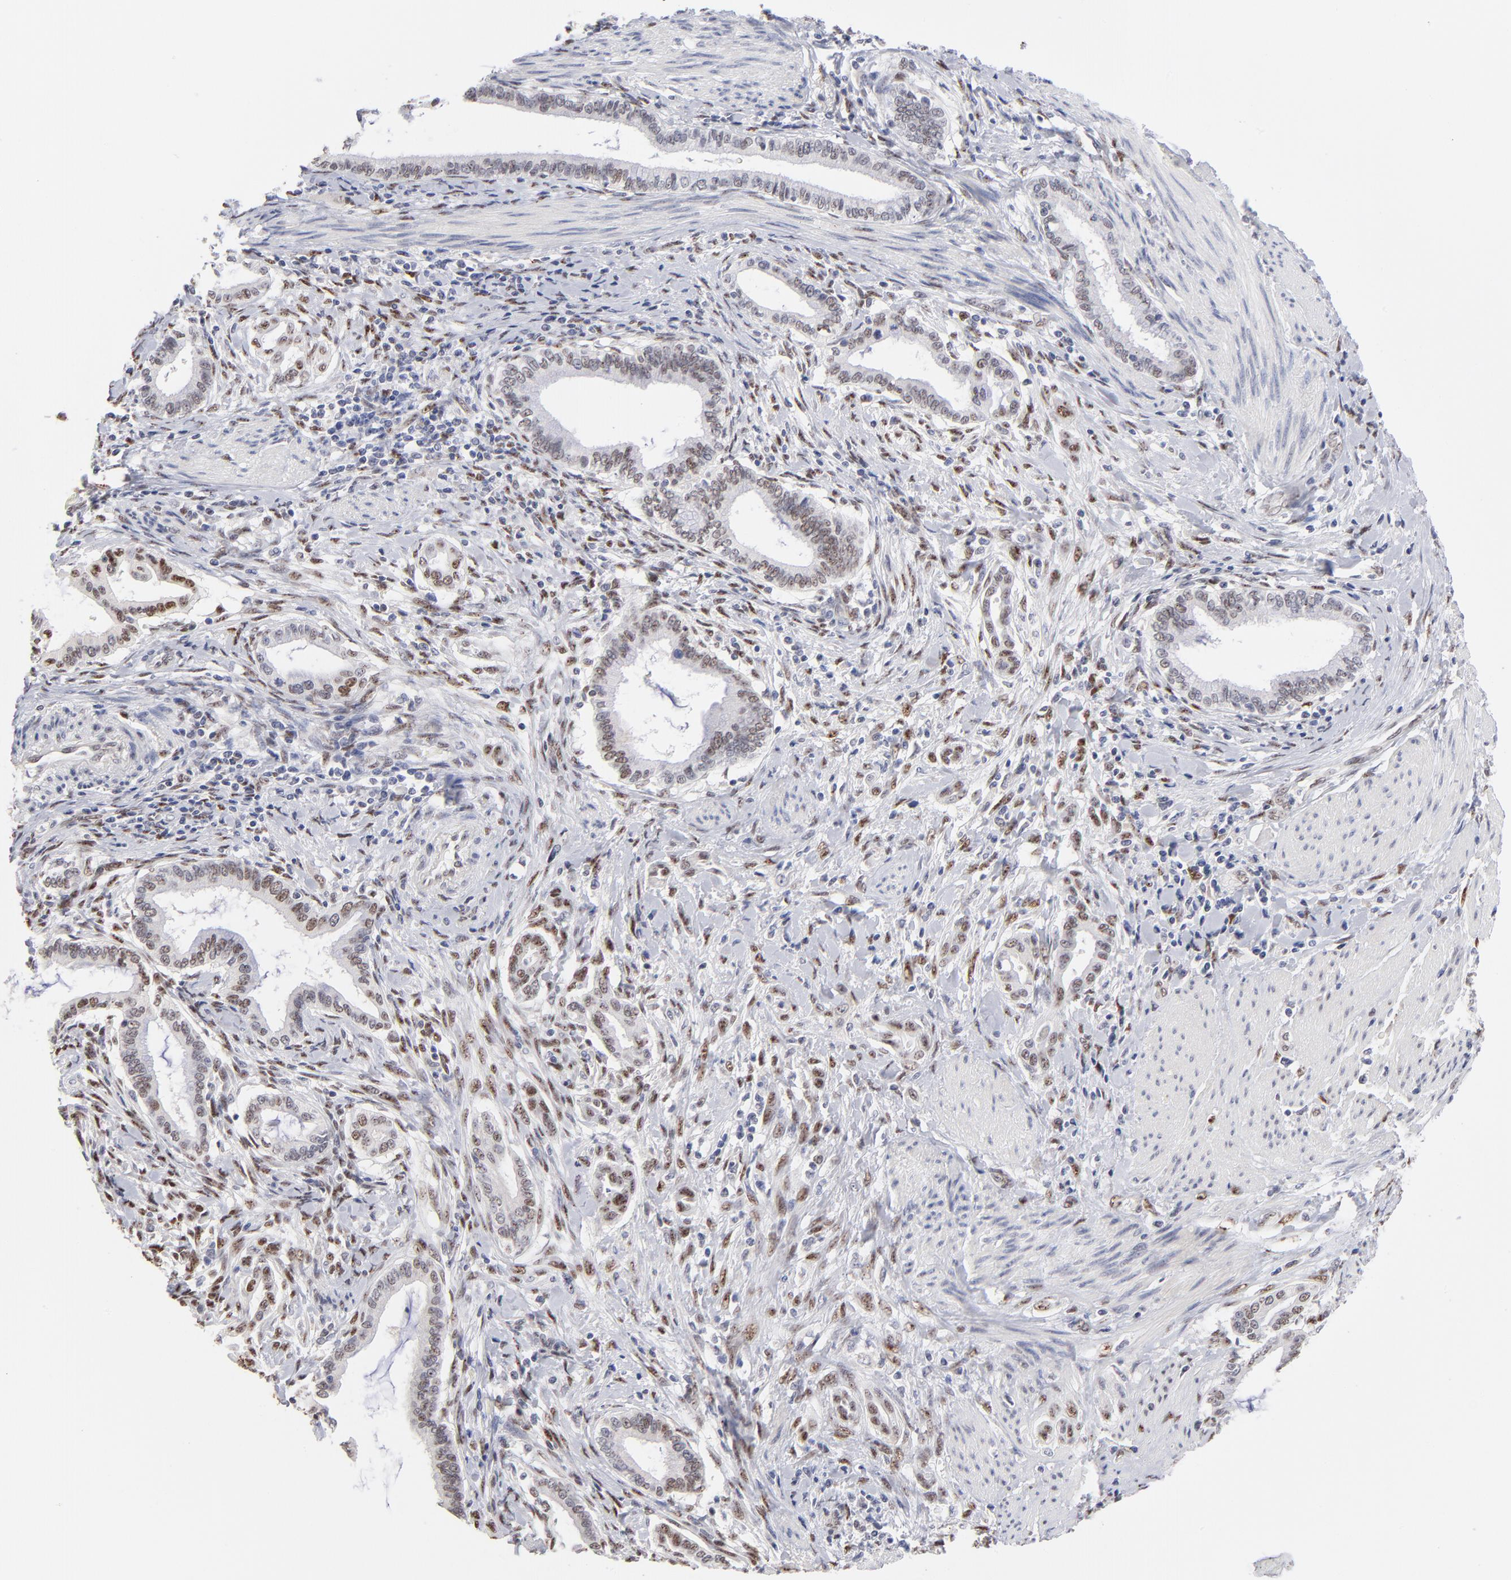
{"staining": {"intensity": "moderate", "quantity": "25%-75%", "location": "nuclear"}, "tissue": "pancreatic cancer", "cell_type": "Tumor cells", "image_type": "cancer", "snomed": [{"axis": "morphology", "description": "Adenocarcinoma, NOS"}, {"axis": "topography", "description": "Pancreas"}], "caption": "Adenocarcinoma (pancreatic) tissue exhibits moderate nuclear positivity in about 25%-75% of tumor cells, visualized by immunohistochemistry.", "gene": "STAT3", "patient": {"sex": "female", "age": 64}}